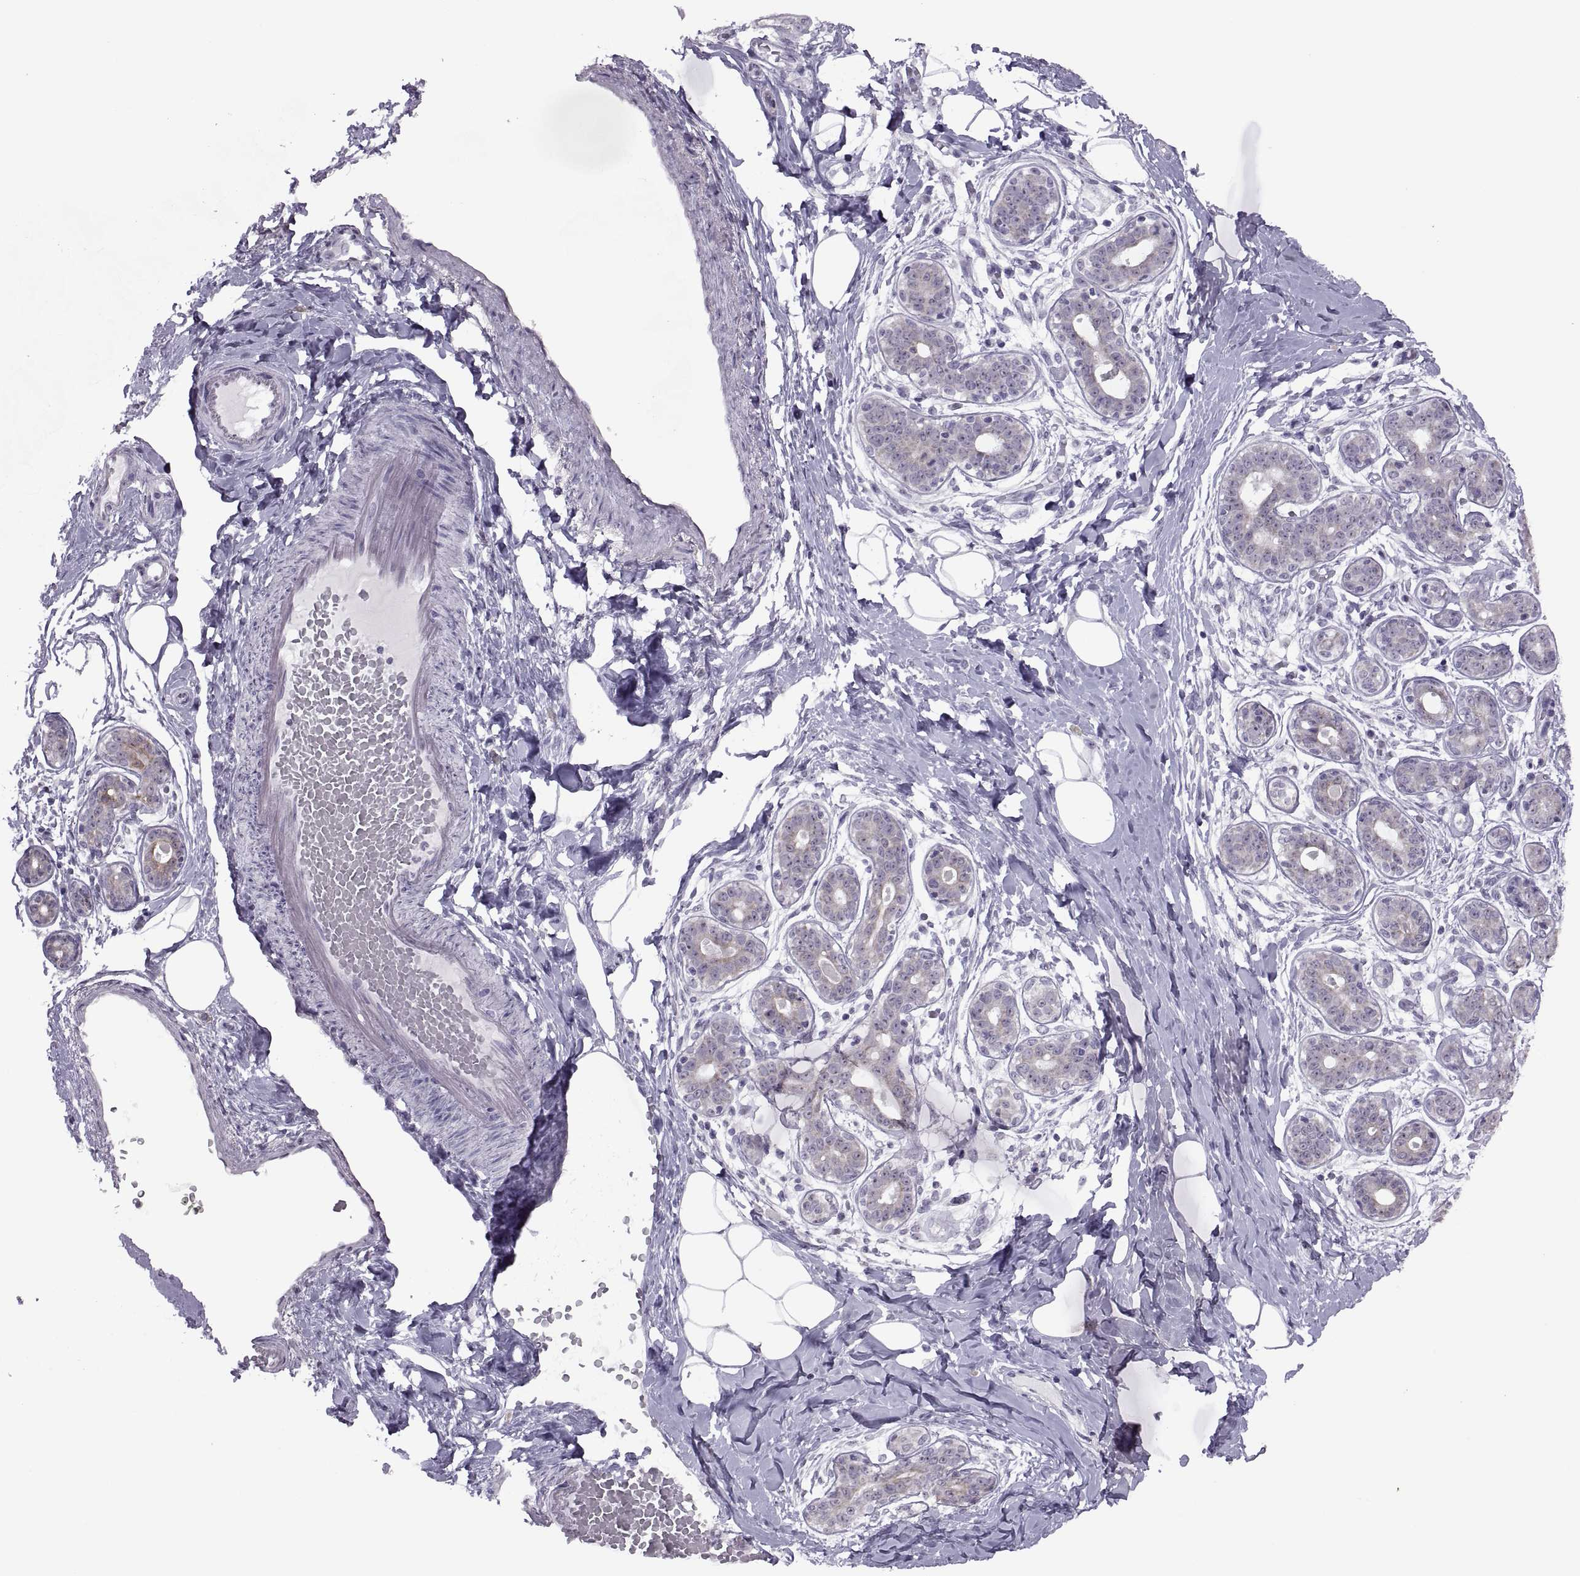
{"staining": {"intensity": "negative", "quantity": "none", "location": "none"}, "tissue": "breast", "cell_type": "Adipocytes", "image_type": "normal", "snomed": [{"axis": "morphology", "description": "Normal tissue, NOS"}, {"axis": "topography", "description": "Skin"}, {"axis": "topography", "description": "Breast"}], "caption": "IHC photomicrograph of unremarkable human breast stained for a protein (brown), which demonstrates no staining in adipocytes. Nuclei are stained in blue.", "gene": "ASIC2", "patient": {"sex": "female", "age": 43}}